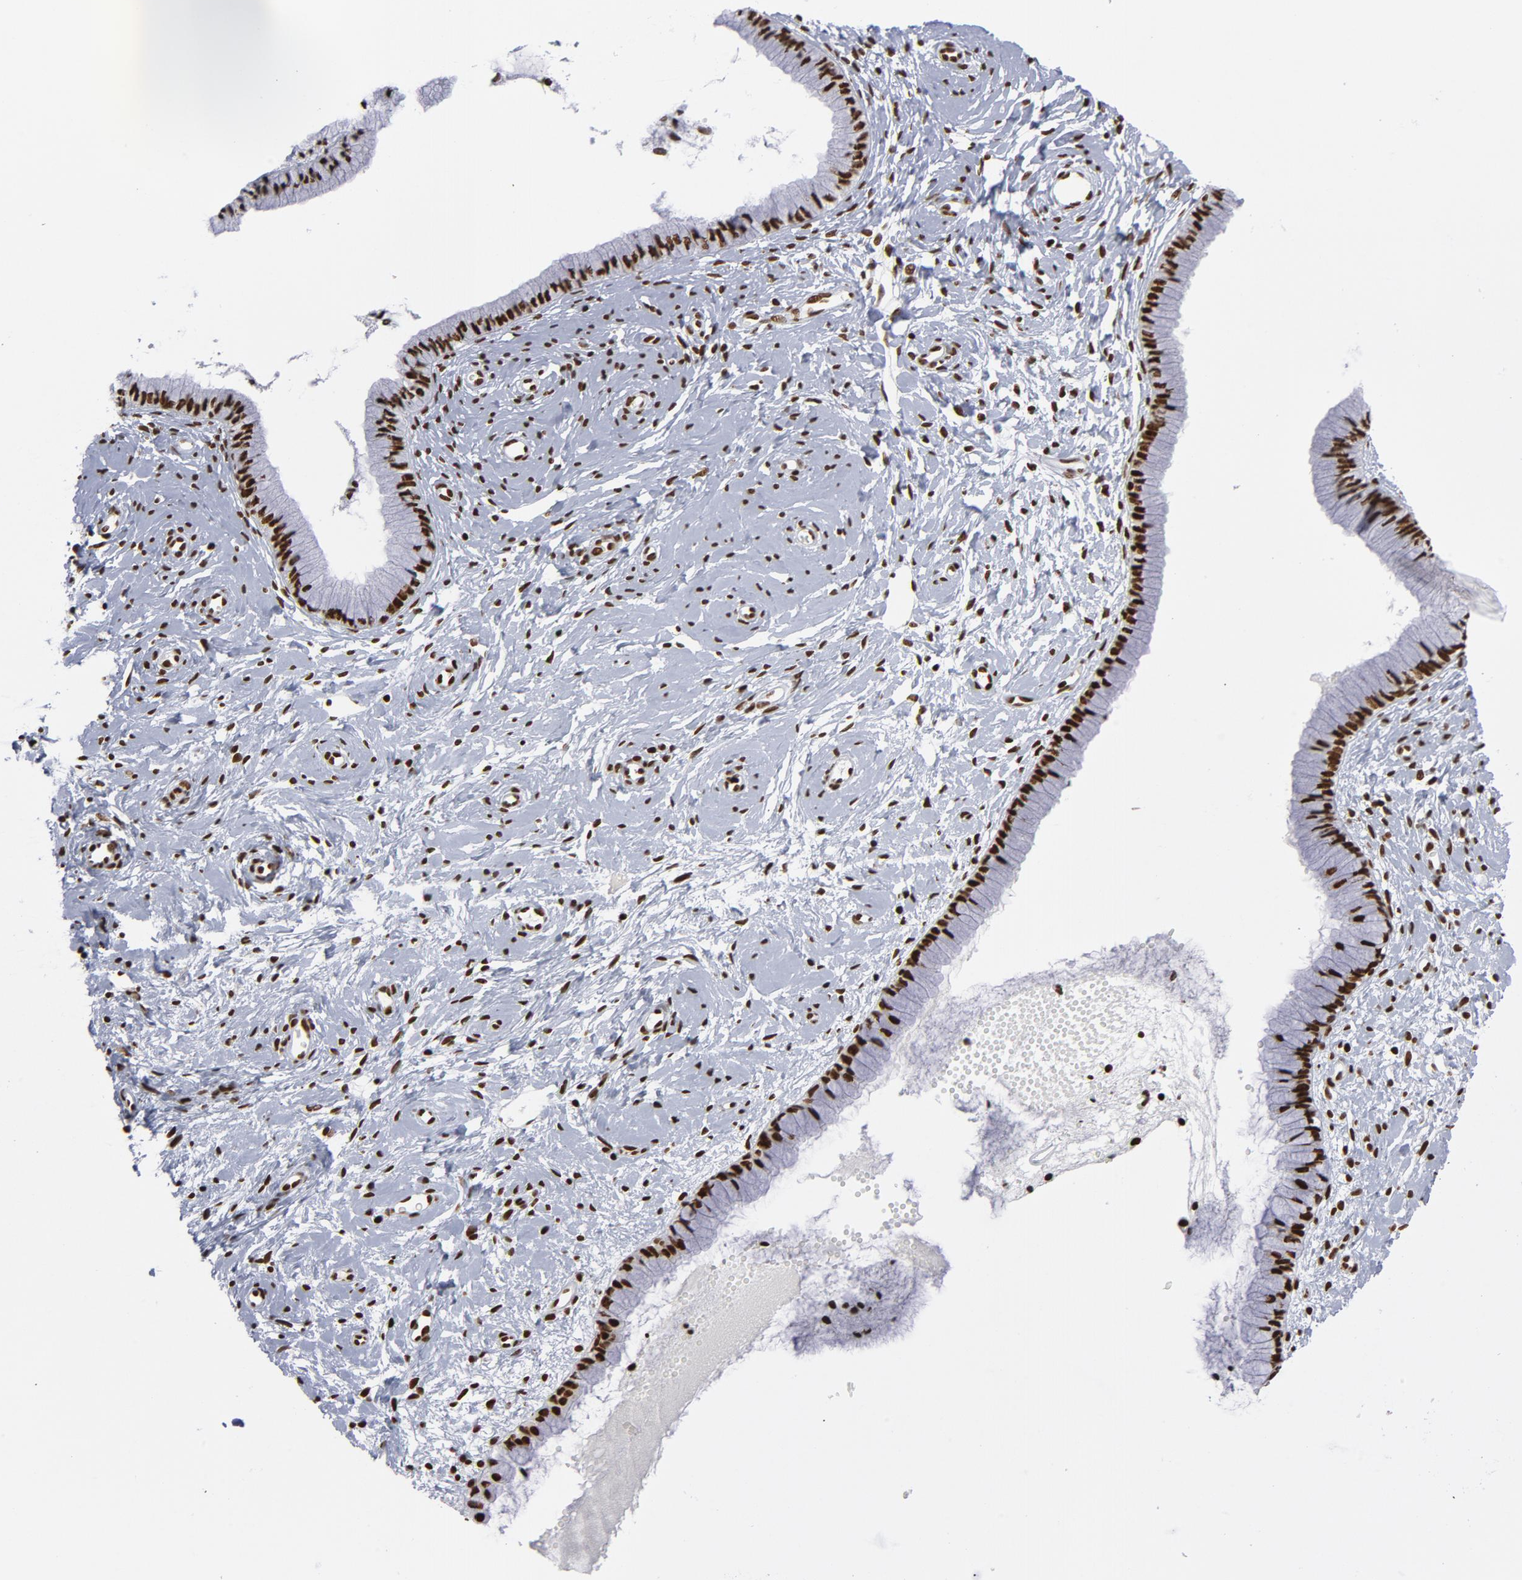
{"staining": {"intensity": "strong", "quantity": ">75%", "location": "nuclear"}, "tissue": "cervix", "cell_type": "Glandular cells", "image_type": "normal", "snomed": [{"axis": "morphology", "description": "Normal tissue, NOS"}, {"axis": "topography", "description": "Cervix"}], "caption": "Protein positivity by IHC reveals strong nuclear staining in about >75% of glandular cells in normal cervix.", "gene": "TOP2B", "patient": {"sex": "female", "age": 46}}